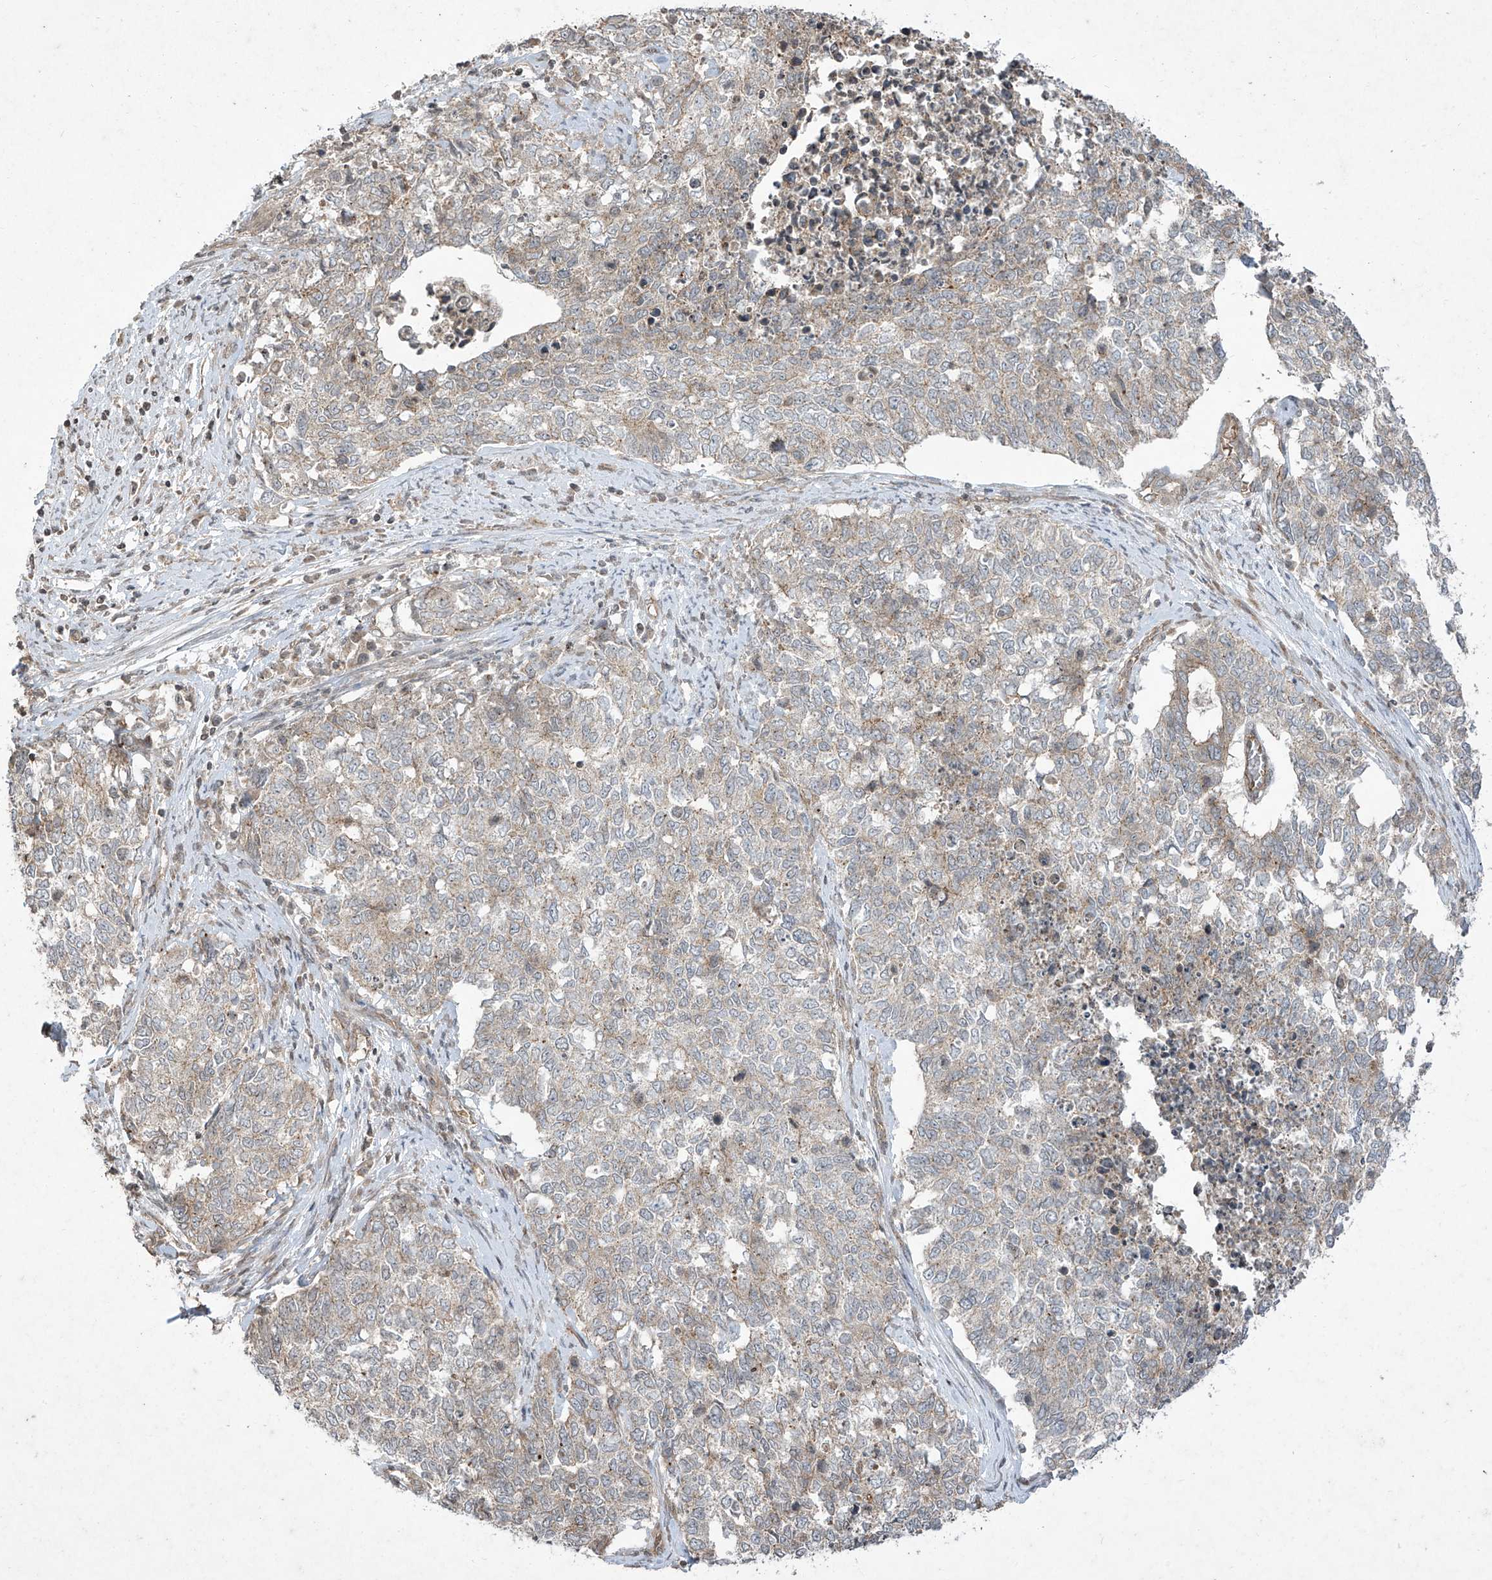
{"staining": {"intensity": "weak", "quantity": "<25%", "location": "cytoplasmic/membranous"}, "tissue": "cervical cancer", "cell_type": "Tumor cells", "image_type": "cancer", "snomed": [{"axis": "morphology", "description": "Squamous cell carcinoma, NOS"}, {"axis": "topography", "description": "Cervix"}], "caption": "Immunohistochemistry (IHC) of cervical cancer (squamous cell carcinoma) exhibits no positivity in tumor cells.", "gene": "MATN2", "patient": {"sex": "female", "age": 63}}